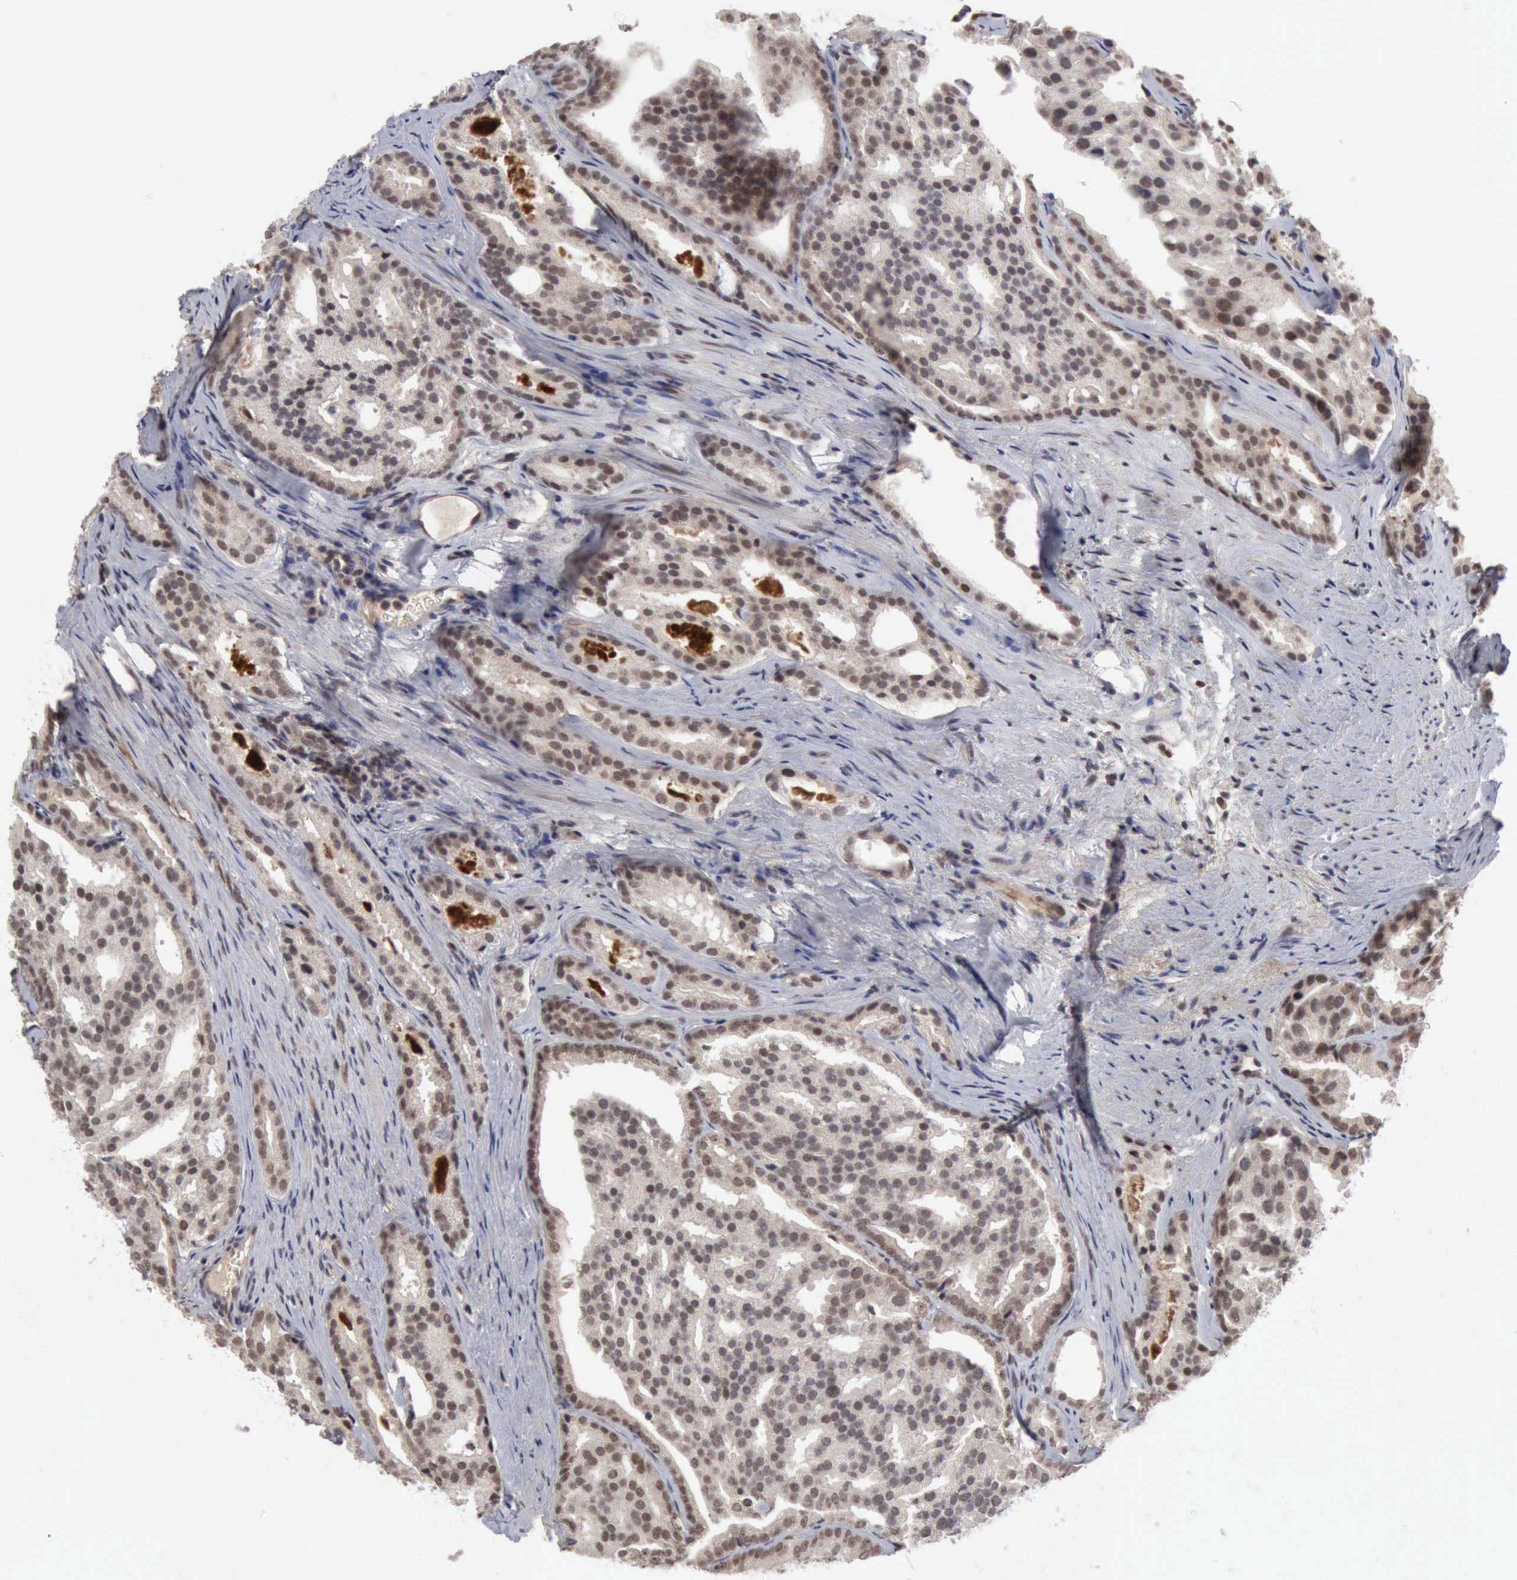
{"staining": {"intensity": "weak", "quantity": ">75%", "location": "cytoplasmic/membranous,nuclear"}, "tissue": "prostate cancer", "cell_type": "Tumor cells", "image_type": "cancer", "snomed": [{"axis": "morphology", "description": "Adenocarcinoma, High grade"}, {"axis": "topography", "description": "Prostate"}], "caption": "Immunohistochemical staining of prostate cancer (adenocarcinoma (high-grade)) shows low levels of weak cytoplasmic/membranous and nuclear staining in about >75% of tumor cells.", "gene": "CDKN2A", "patient": {"sex": "male", "age": 64}}